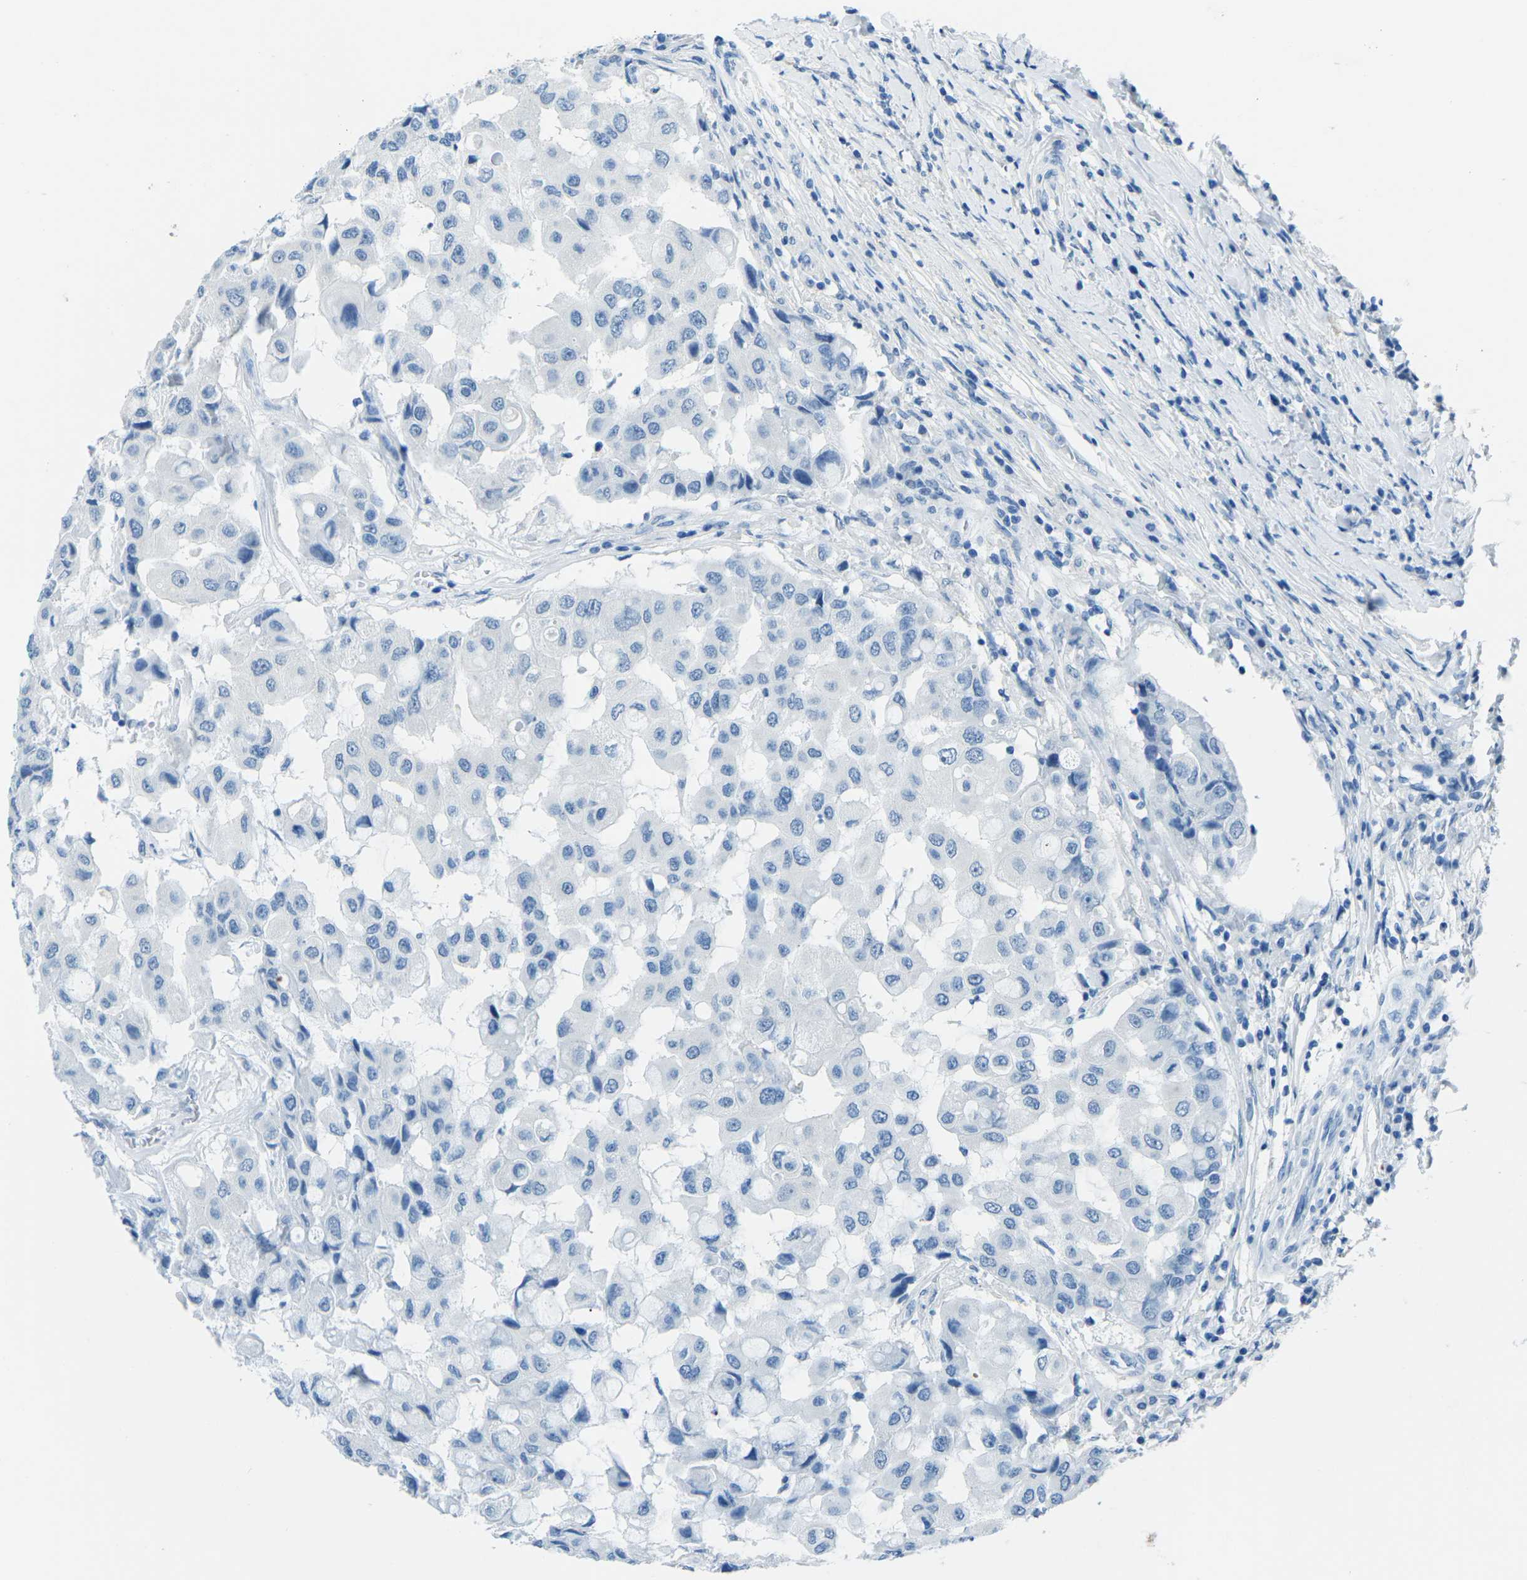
{"staining": {"intensity": "negative", "quantity": "none", "location": "none"}, "tissue": "breast cancer", "cell_type": "Tumor cells", "image_type": "cancer", "snomed": [{"axis": "morphology", "description": "Duct carcinoma"}, {"axis": "topography", "description": "Breast"}], "caption": "Tumor cells show no significant protein expression in breast cancer (intraductal carcinoma).", "gene": "MYH8", "patient": {"sex": "female", "age": 27}}